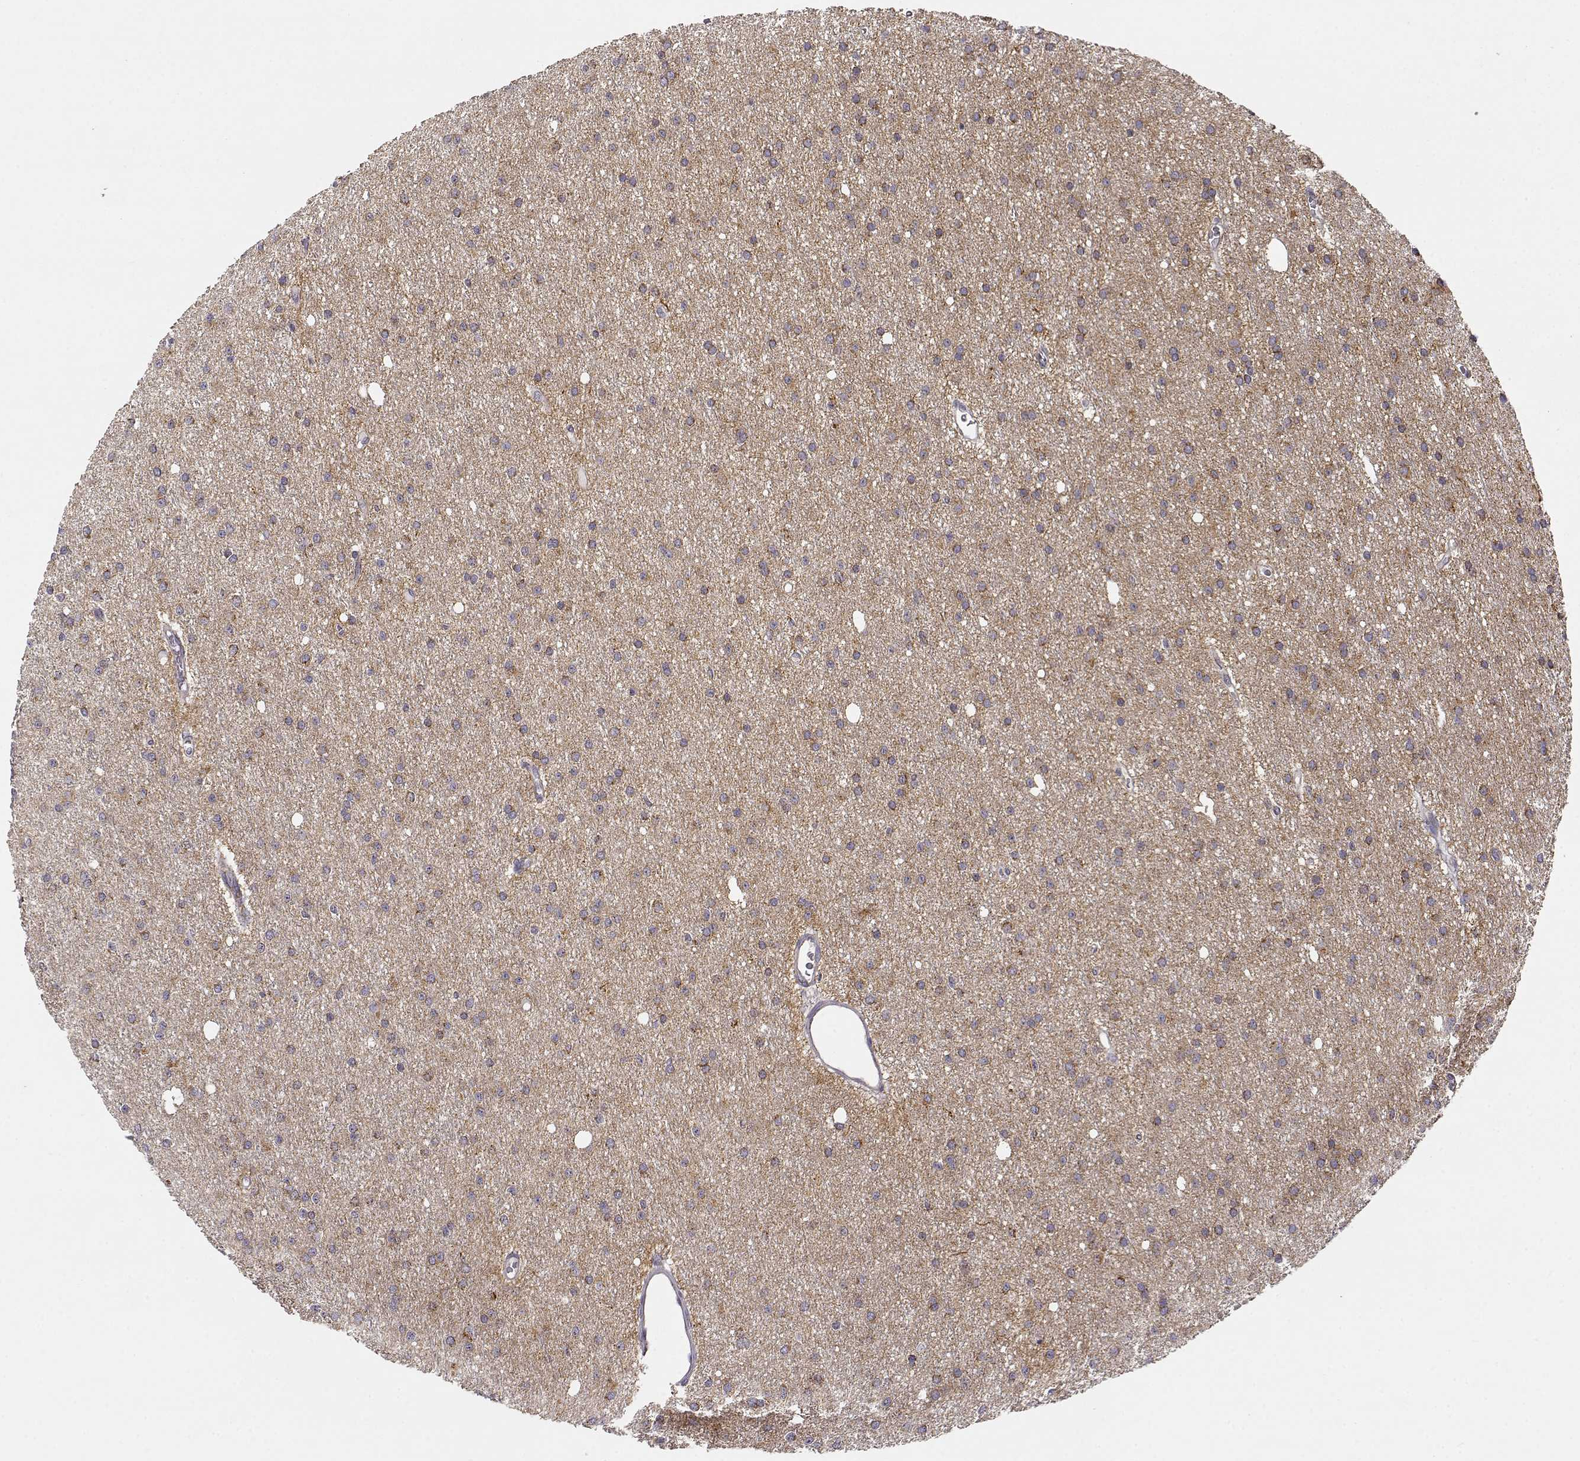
{"staining": {"intensity": "weak", "quantity": ">75%", "location": "cytoplasmic/membranous"}, "tissue": "glioma", "cell_type": "Tumor cells", "image_type": "cancer", "snomed": [{"axis": "morphology", "description": "Glioma, malignant, Low grade"}, {"axis": "topography", "description": "Brain"}], "caption": "Malignant glioma (low-grade) tissue reveals weak cytoplasmic/membranous positivity in approximately >75% of tumor cells", "gene": "EXOG", "patient": {"sex": "male", "age": 27}}